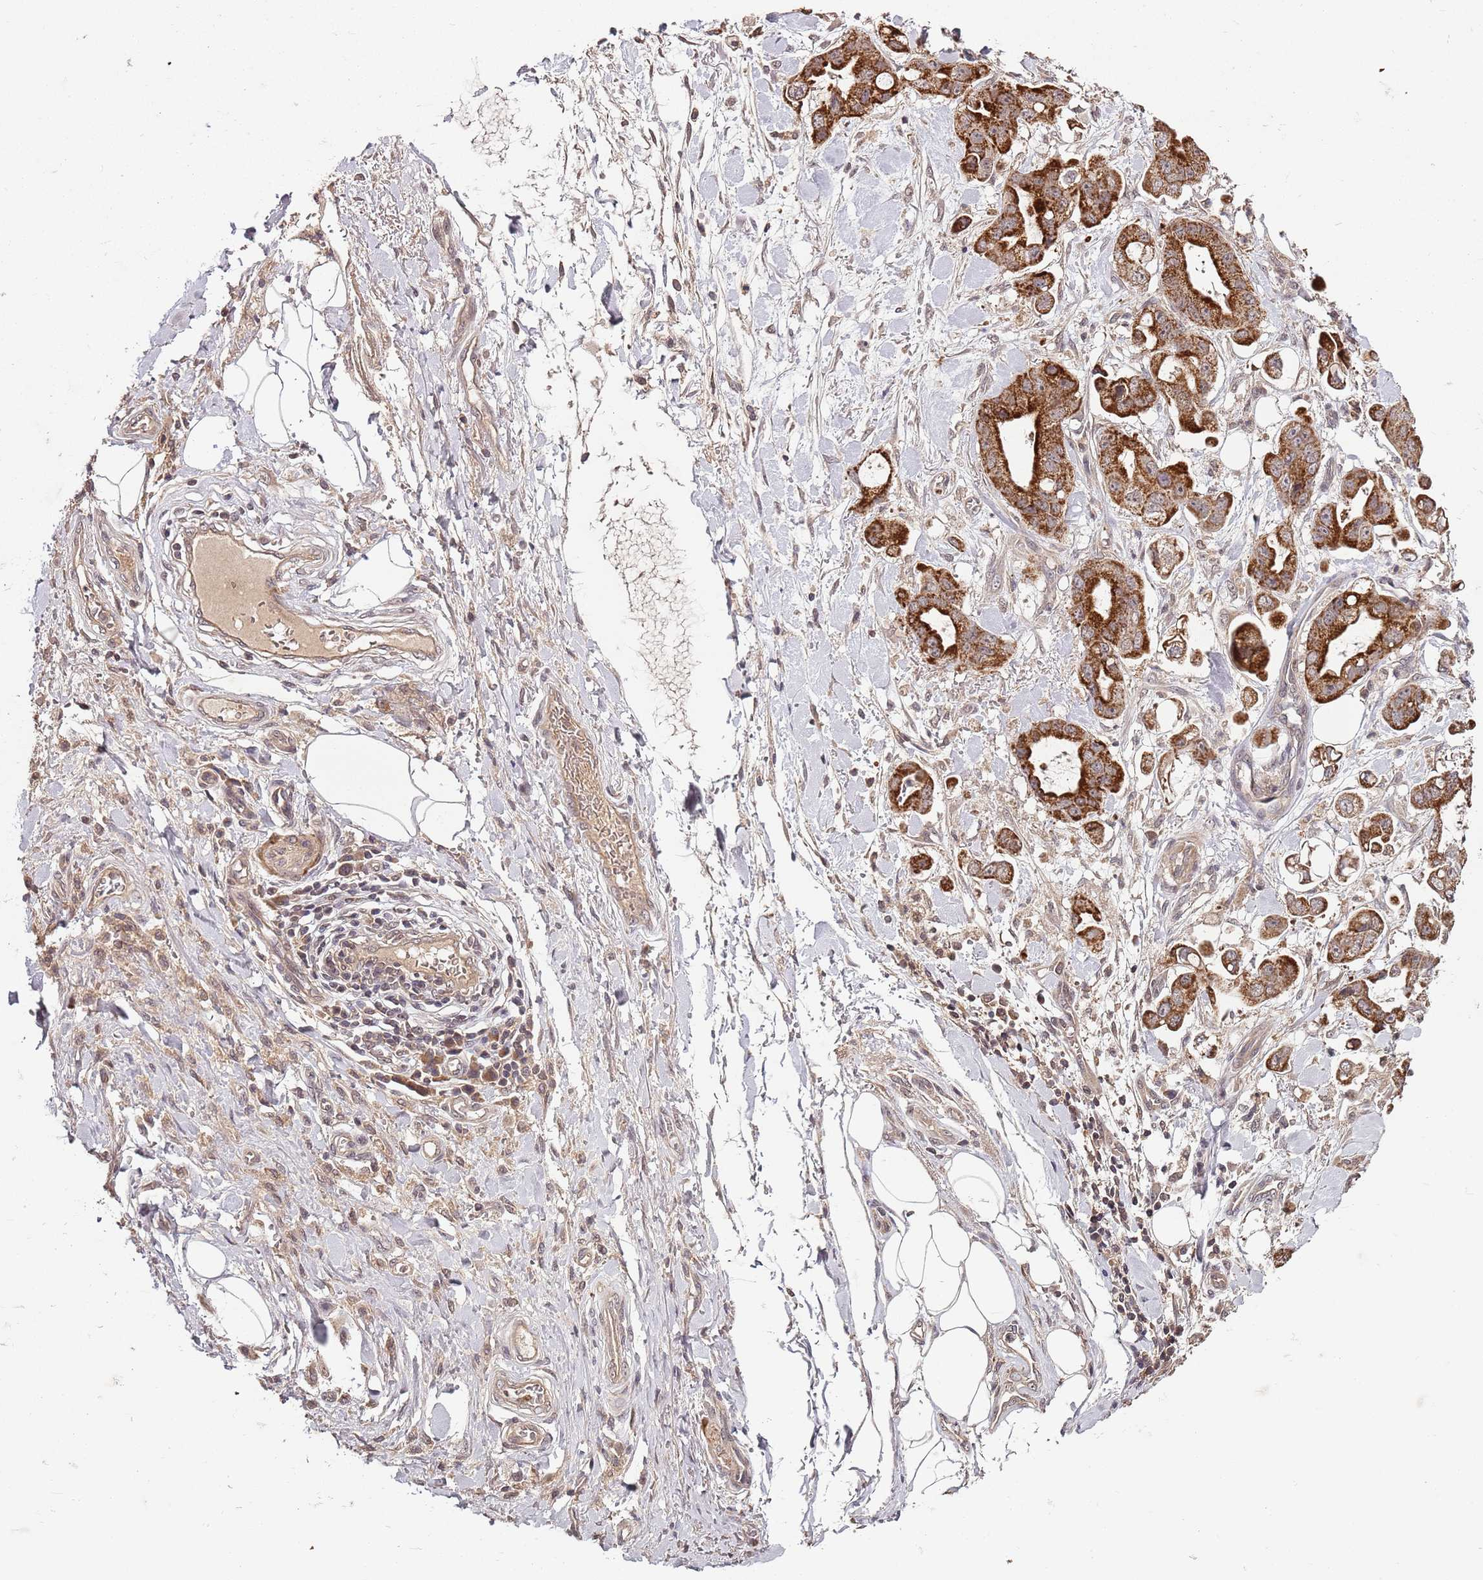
{"staining": {"intensity": "strong", "quantity": ">75%", "location": "cytoplasmic/membranous"}, "tissue": "stomach cancer", "cell_type": "Tumor cells", "image_type": "cancer", "snomed": [{"axis": "morphology", "description": "Adenocarcinoma, NOS"}, {"axis": "topography", "description": "Stomach"}], "caption": "DAB (3,3'-diaminobenzidine) immunohistochemical staining of human stomach adenocarcinoma shows strong cytoplasmic/membranous protein staining in about >75% of tumor cells.", "gene": "LIN37", "patient": {"sex": "male", "age": 62}}